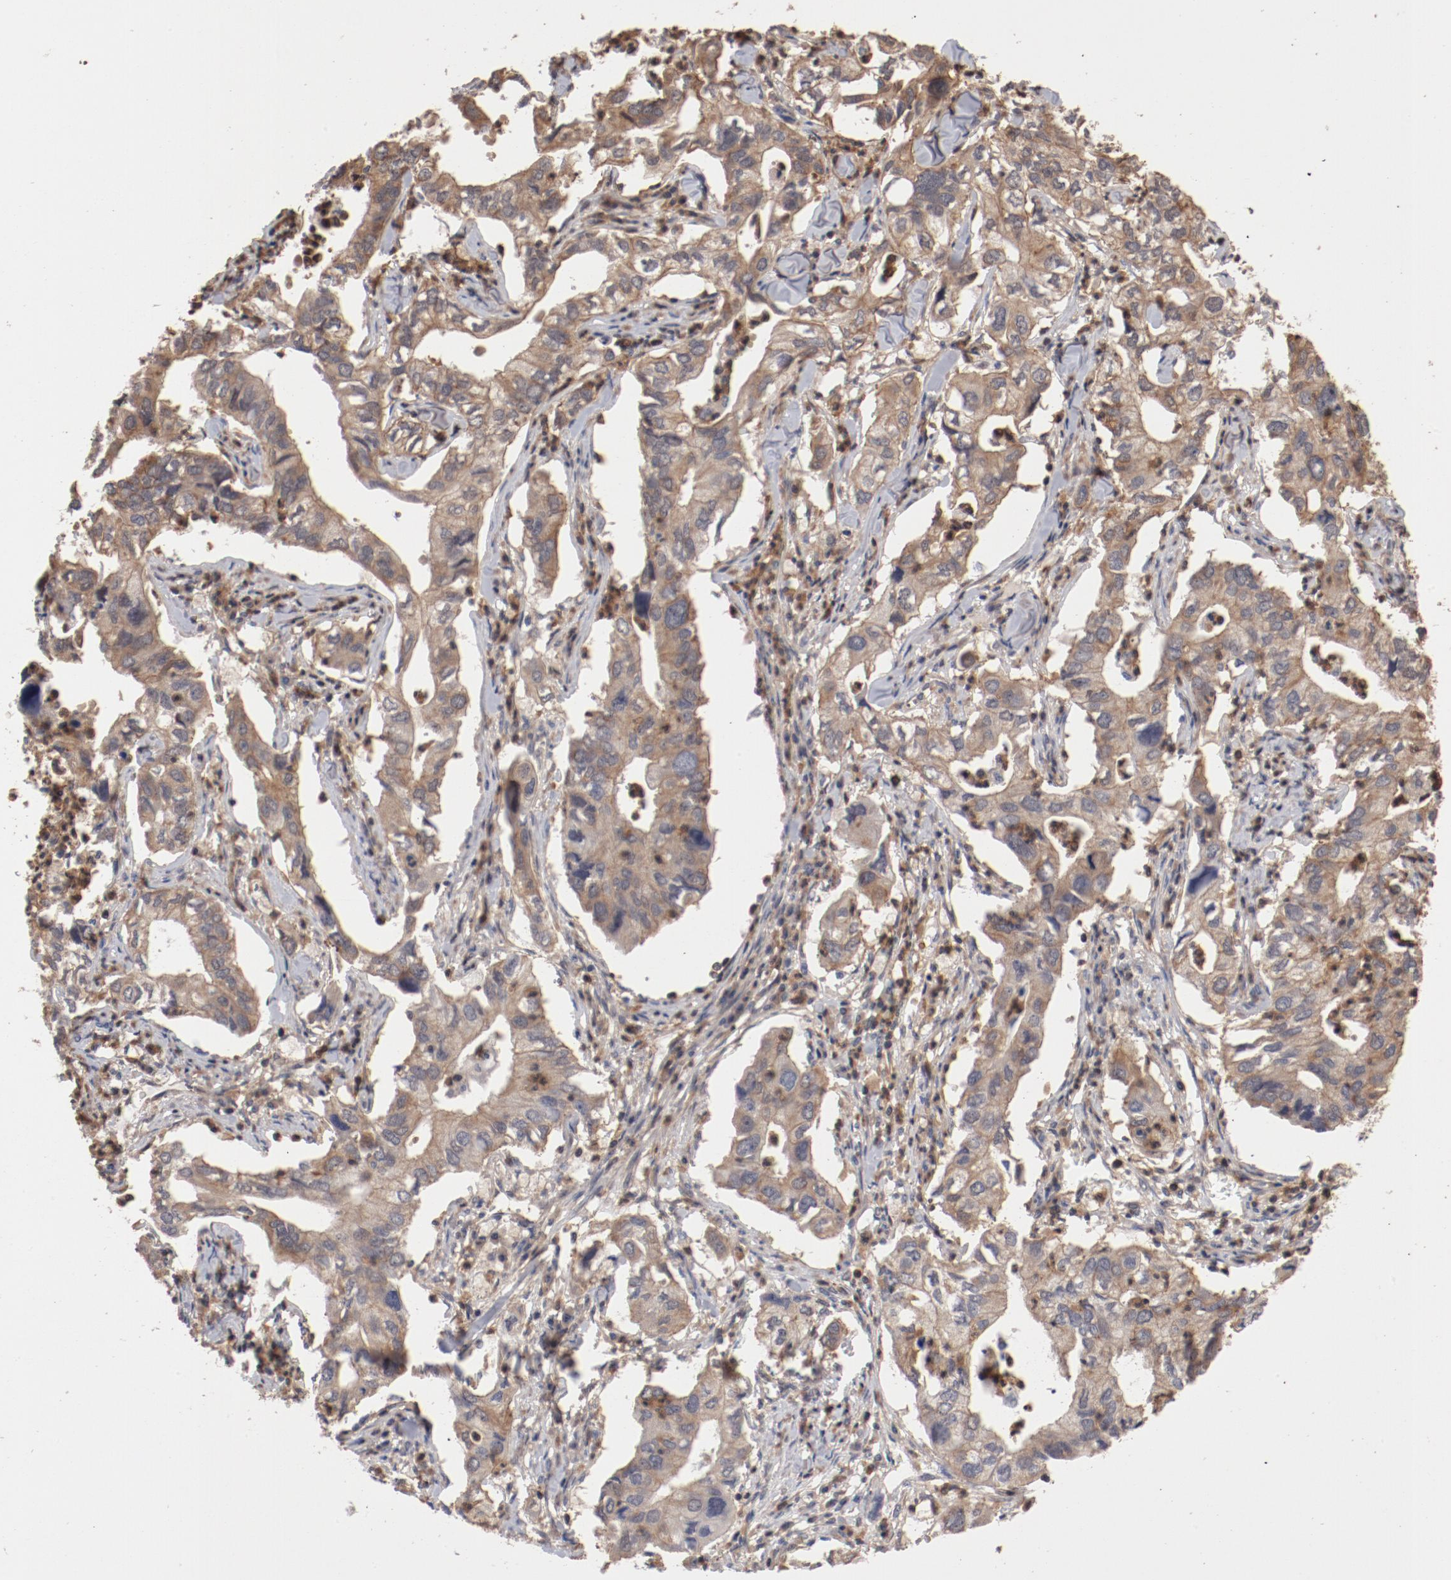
{"staining": {"intensity": "moderate", "quantity": ">75%", "location": "cytoplasmic/membranous"}, "tissue": "lung cancer", "cell_type": "Tumor cells", "image_type": "cancer", "snomed": [{"axis": "morphology", "description": "Adenocarcinoma, NOS"}, {"axis": "topography", "description": "Lung"}], "caption": "Moderate cytoplasmic/membranous positivity for a protein is present in approximately >75% of tumor cells of adenocarcinoma (lung) using immunohistochemistry.", "gene": "GUF1", "patient": {"sex": "male", "age": 48}}